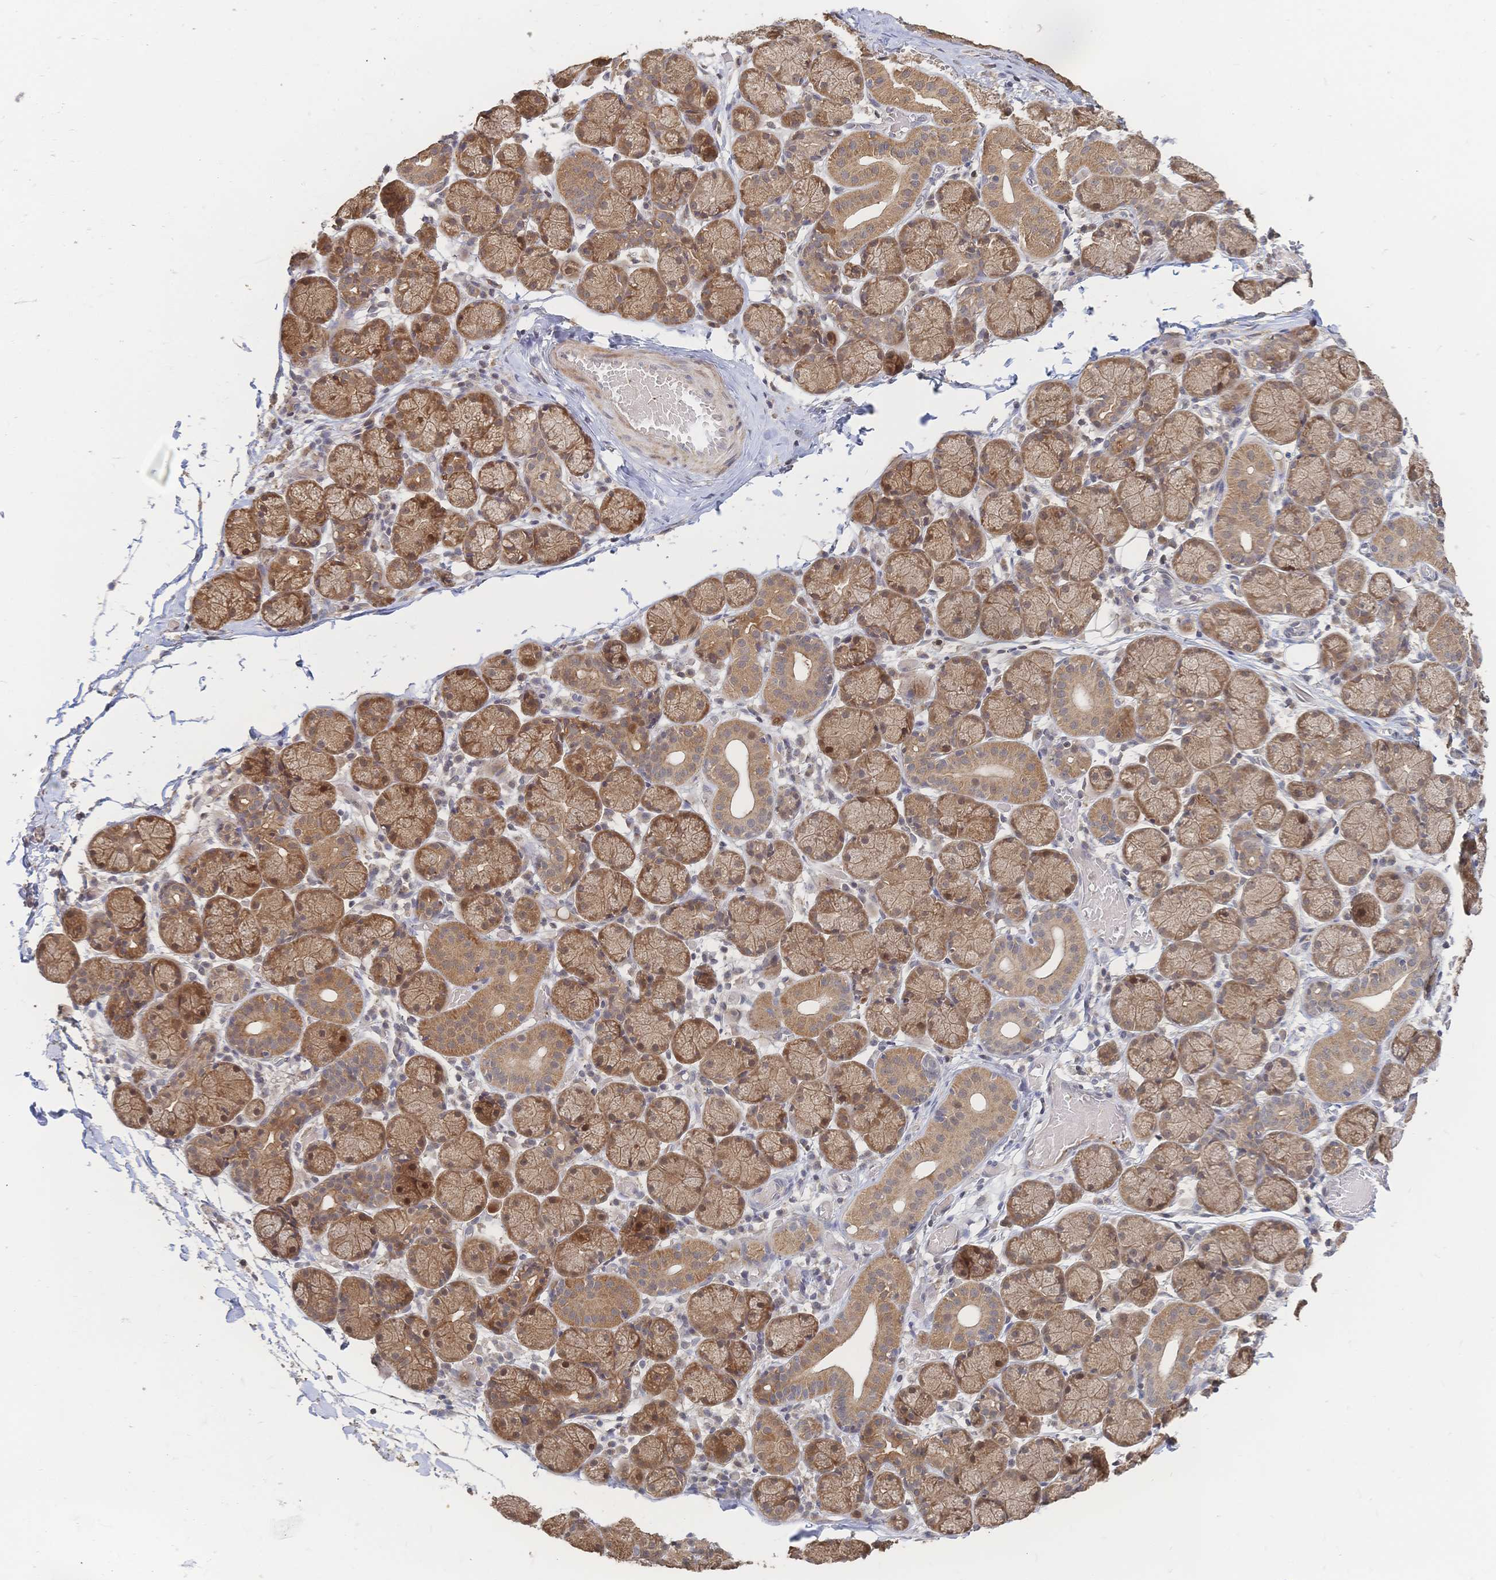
{"staining": {"intensity": "moderate", "quantity": "25%-75%", "location": "cytoplasmic/membranous"}, "tissue": "salivary gland", "cell_type": "Glandular cells", "image_type": "normal", "snomed": [{"axis": "morphology", "description": "Normal tissue, NOS"}, {"axis": "topography", "description": "Salivary gland"}], "caption": "This is a micrograph of IHC staining of normal salivary gland, which shows moderate staining in the cytoplasmic/membranous of glandular cells.", "gene": "LRP5", "patient": {"sex": "female", "age": 24}}